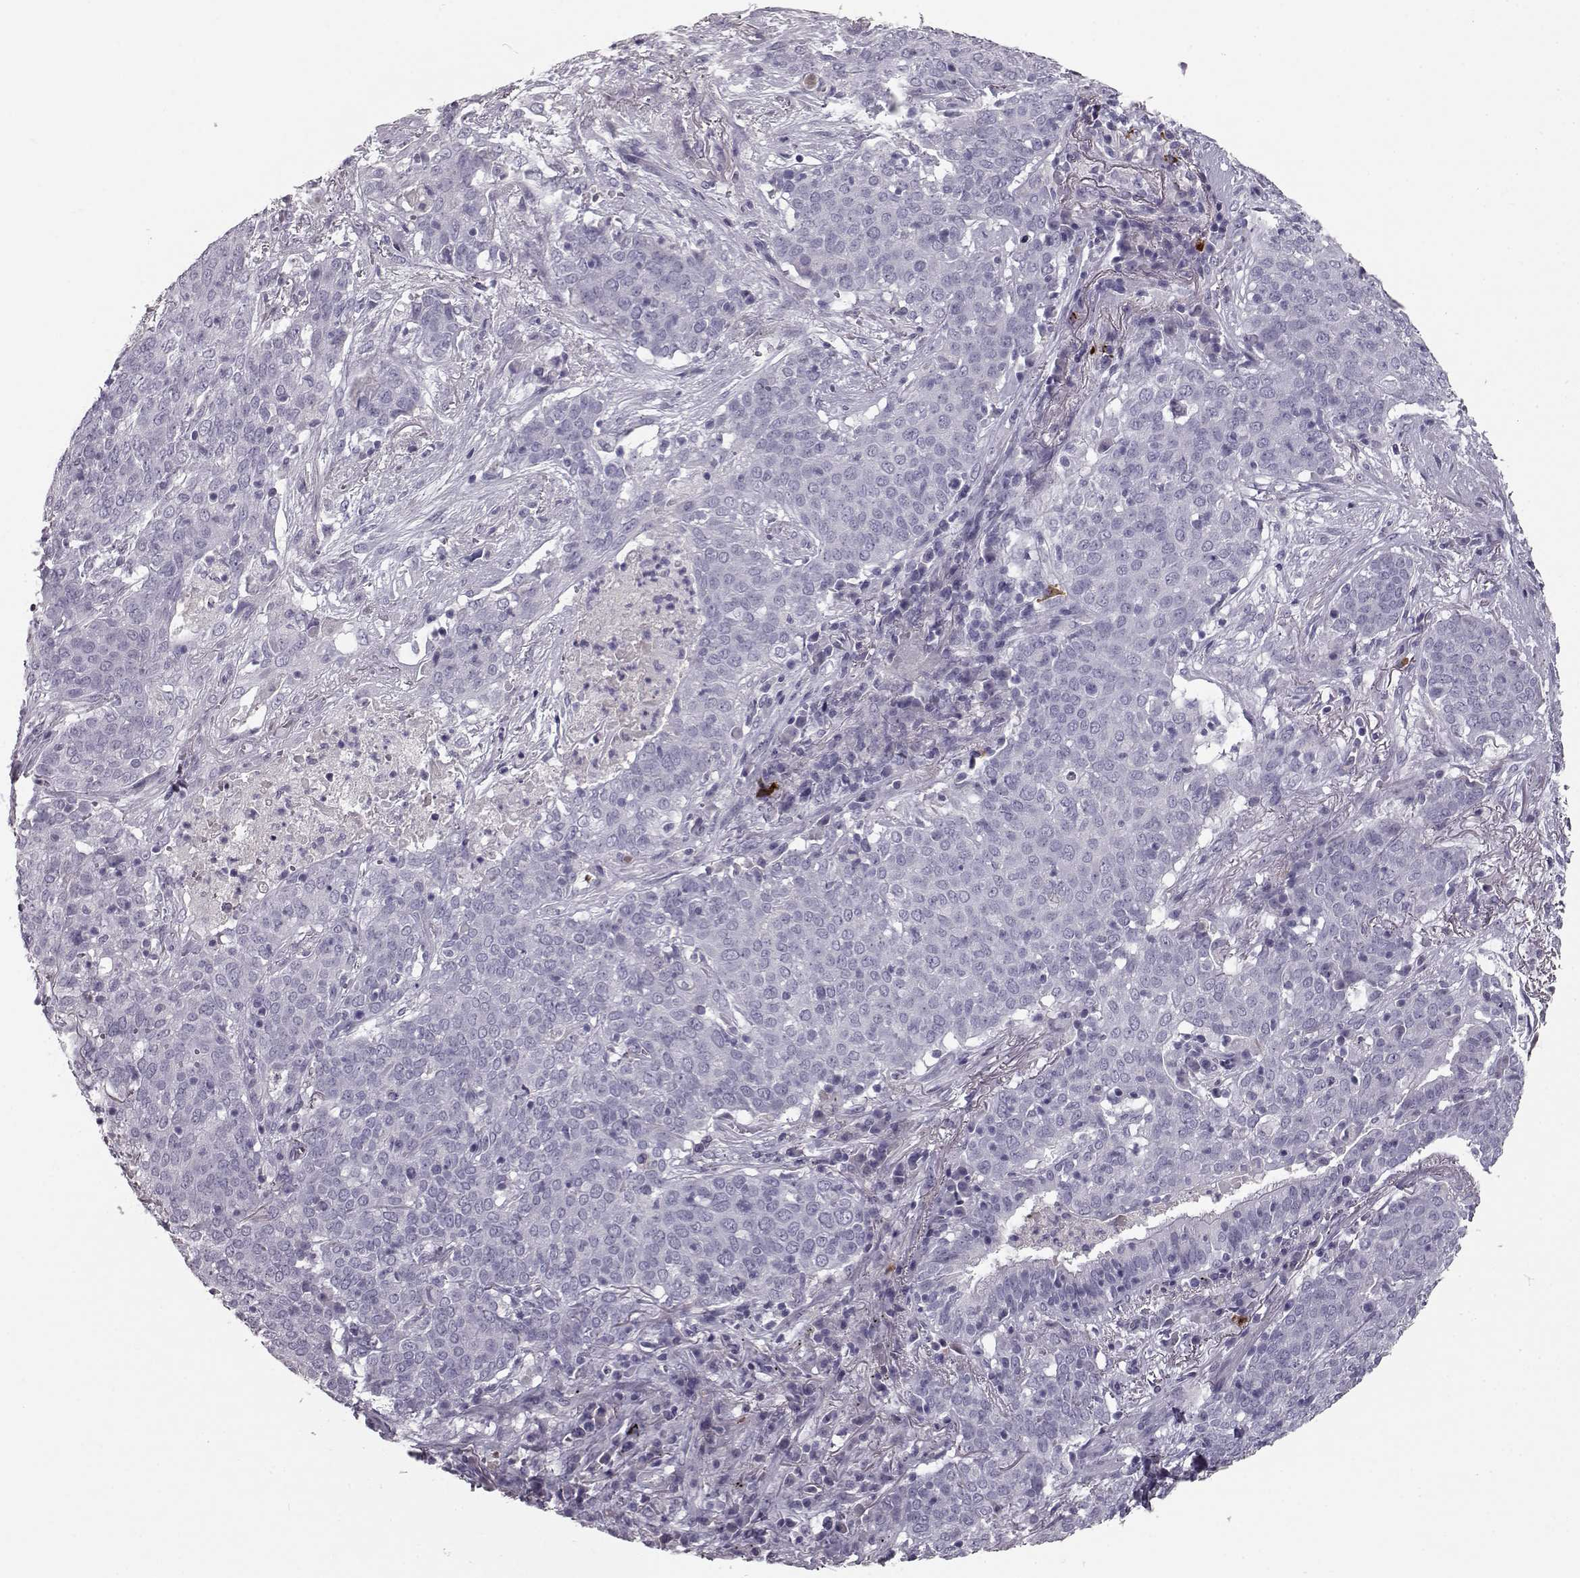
{"staining": {"intensity": "negative", "quantity": "none", "location": "none"}, "tissue": "lung cancer", "cell_type": "Tumor cells", "image_type": "cancer", "snomed": [{"axis": "morphology", "description": "Squamous cell carcinoma, NOS"}, {"axis": "topography", "description": "Lung"}], "caption": "High power microscopy image of an IHC micrograph of lung squamous cell carcinoma, revealing no significant staining in tumor cells.", "gene": "CCL19", "patient": {"sex": "male", "age": 82}}